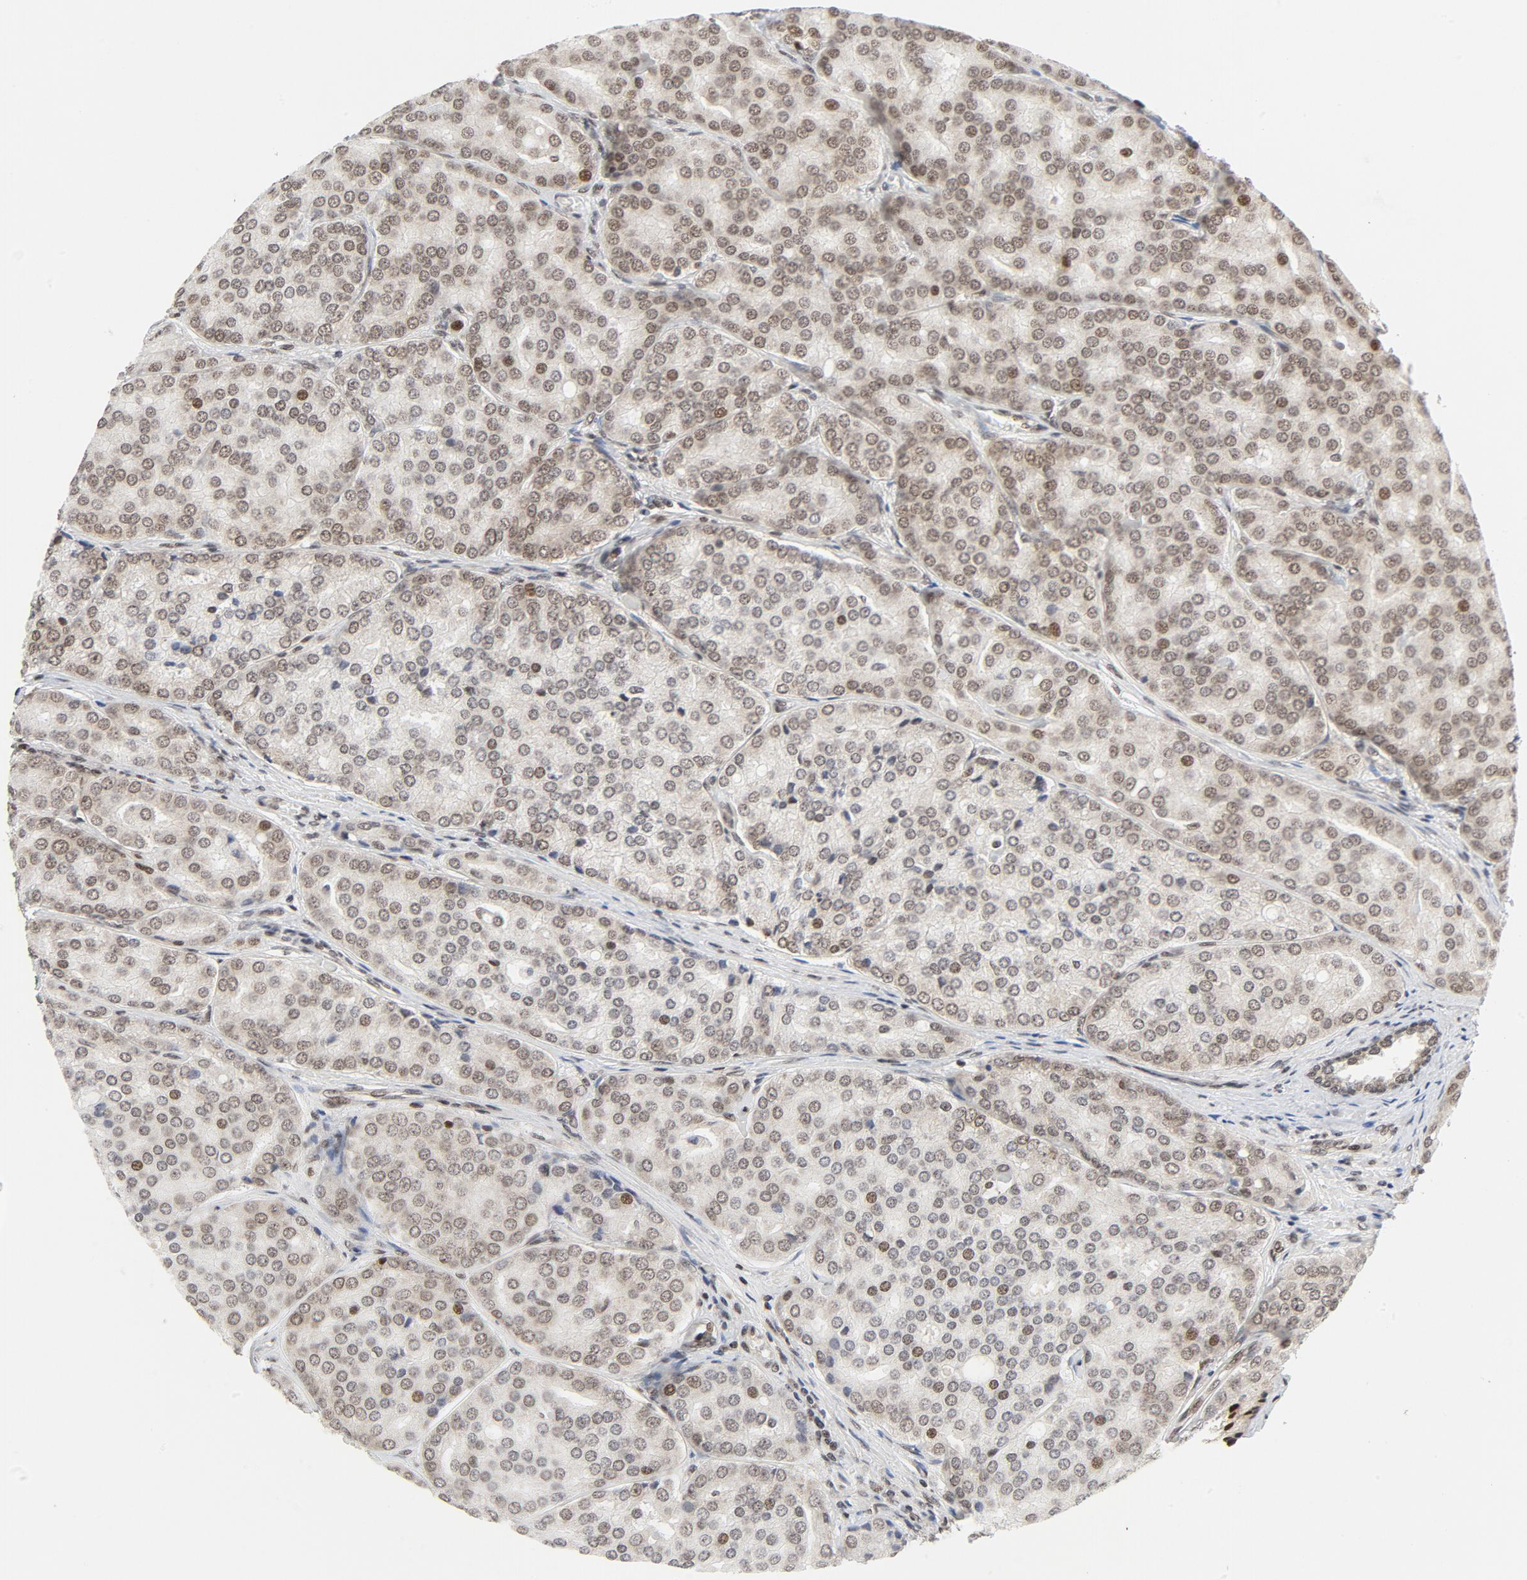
{"staining": {"intensity": "moderate", "quantity": ">75%", "location": "nuclear"}, "tissue": "prostate cancer", "cell_type": "Tumor cells", "image_type": "cancer", "snomed": [{"axis": "morphology", "description": "Adenocarcinoma, High grade"}, {"axis": "topography", "description": "Prostate"}], "caption": "The photomicrograph reveals immunohistochemical staining of adenocarcinoma (high-grade) (prostate). There is moderate nuclear staining is present in about >75% of tumor cells. The protein is stained brown, and the nuclei are stained in blue (DAB (3,3'-diaminobenzidine) IHC with brightfield microscopy, high magnification).", "gene": "ERCC1", "patient": {"sex": "male", "age": 64}}